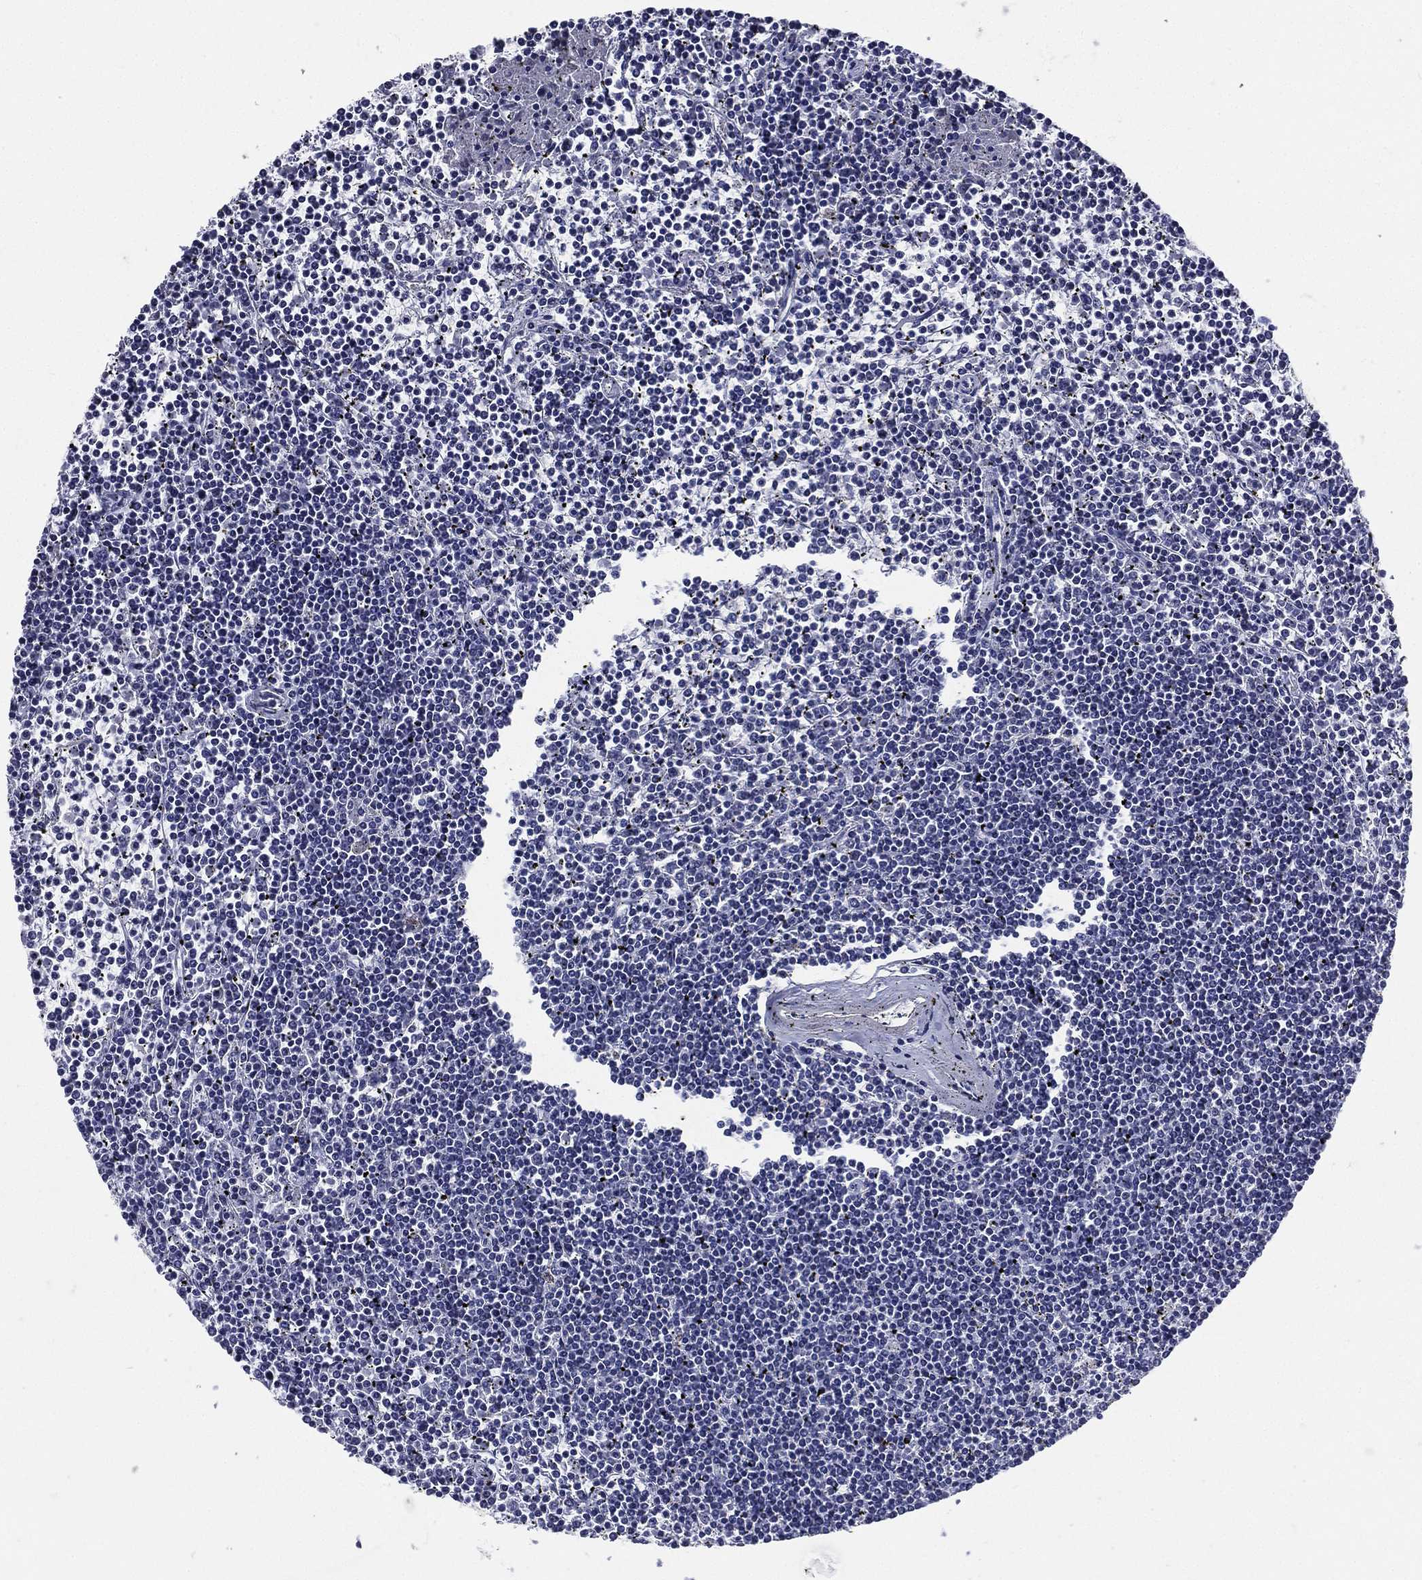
{"staining": {"intensity": "negative", "quantity": "none", "location": "none"}, "tissue": "lymphoma", "cell_type": "Tumor cells", "image_type": "cancer", "snomed": [{"axis": "morphology", "description": "Malignant lymphoma, non-Hodgkin's type, Low grade"}, {"axis": "topography", "description": "Spleen"}], "caption": "The immunohistochemistry (IHC) micrograph has no significant positivity in tumor cells of low-grade malignant lymphoma, non-Hodgkin's type tissue. The staining is performed using DAB (3,3'-diaminobenzidine) brown chromogen with nuclei counter-stained in using hematoxylin.", "gene": "TGM1", "patient": {"sex": "female", "age": 19}}